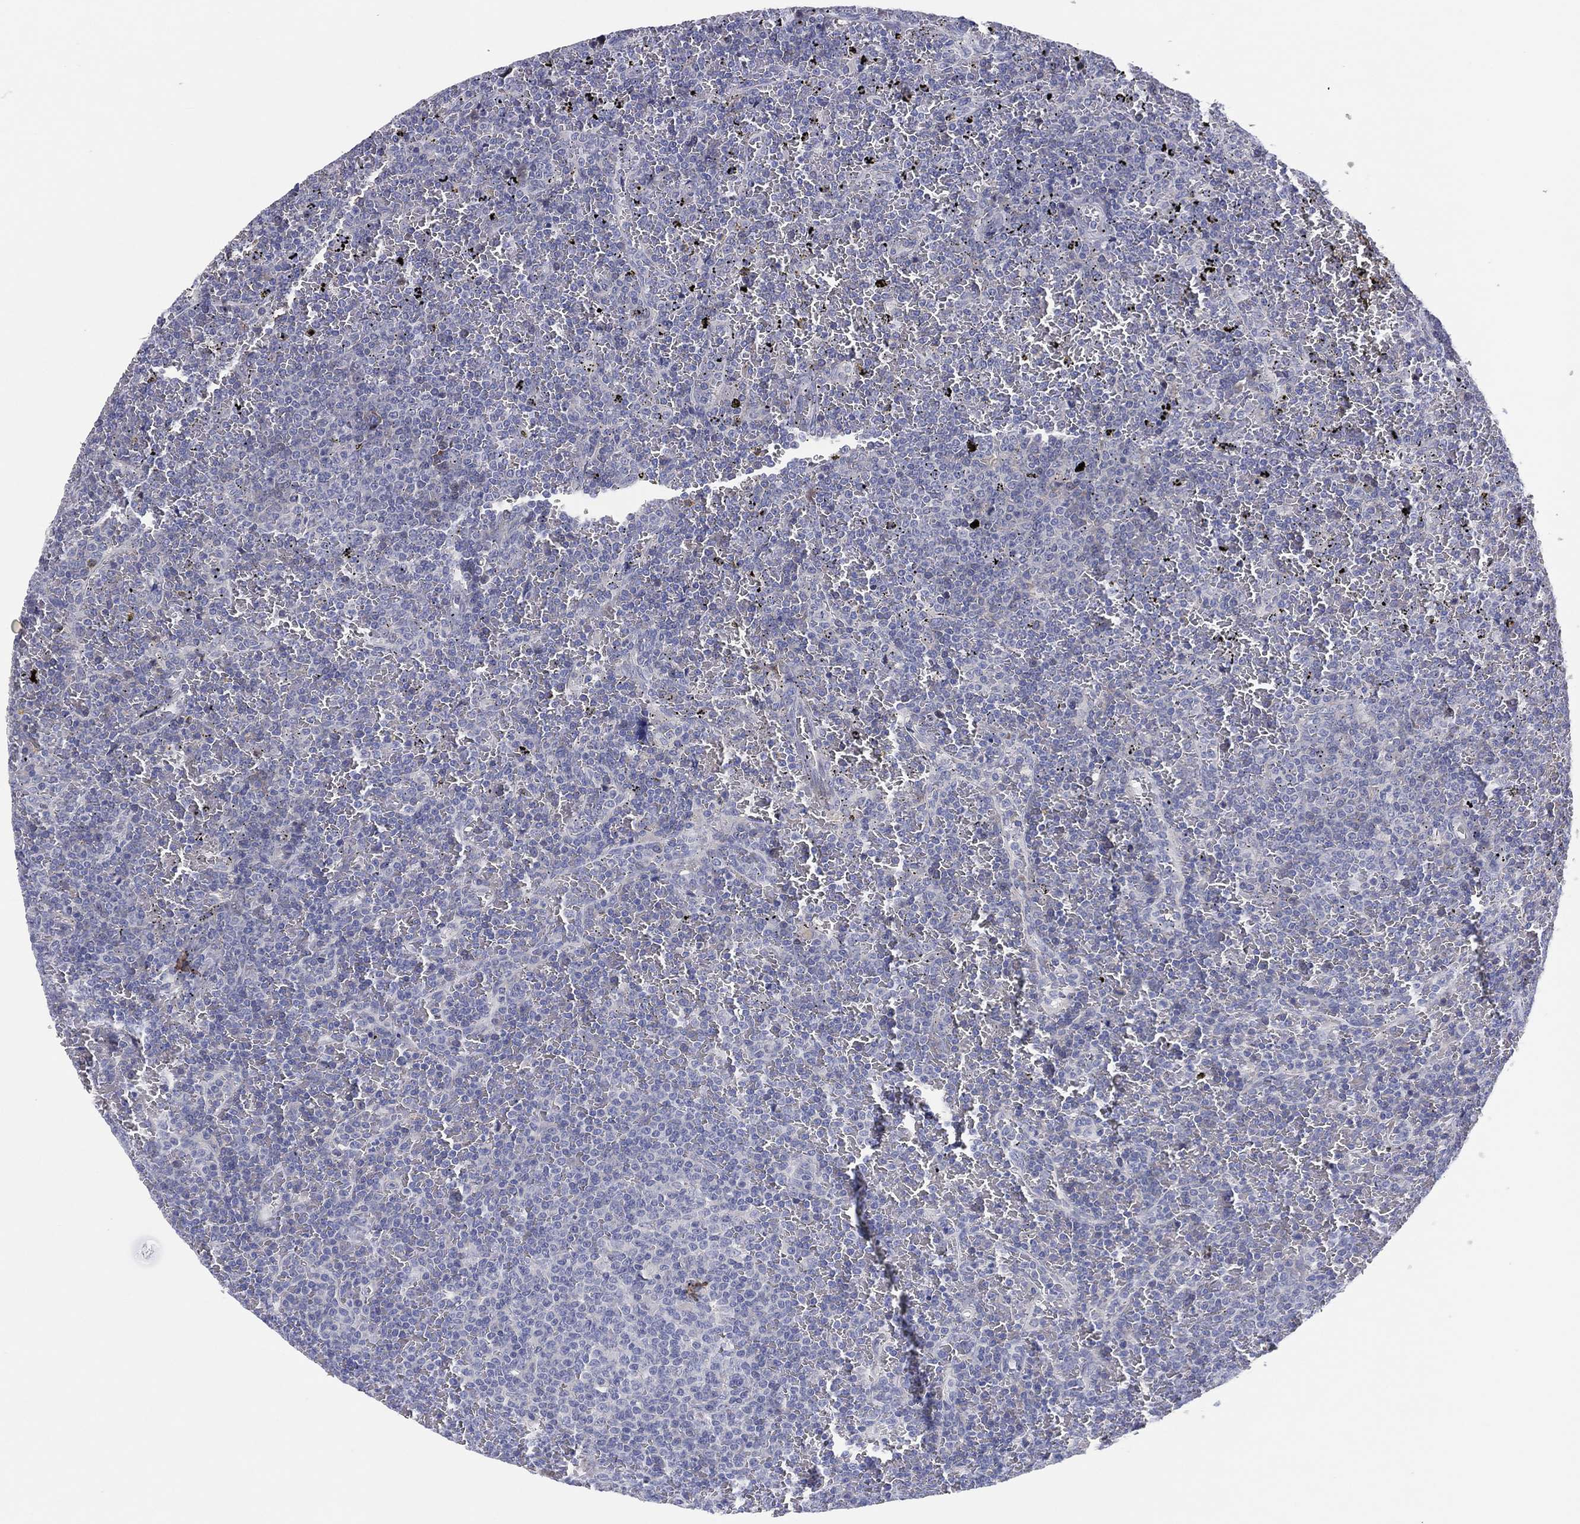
{"staining": {"intensity": "negative", "quantity": "none", "location": "none"}, "tissue": "lymphoma", "cell_type": "Tumor cells", "image_type": "cancer", "snomed": [{"axis": "morphology", "description": "Malignant lymphoma, non-Hodgkin's type, Low grade"}, {"axis": "topography", "description": "Spleen"}], "caption": "Protein analysis of malignant lymphoma, non-Hodgkin's type (low-grade) demonstrates no significant positivity in tumor cells.", "gene": "HEATR4", "patient": {"sex": "female", "age": 77}}